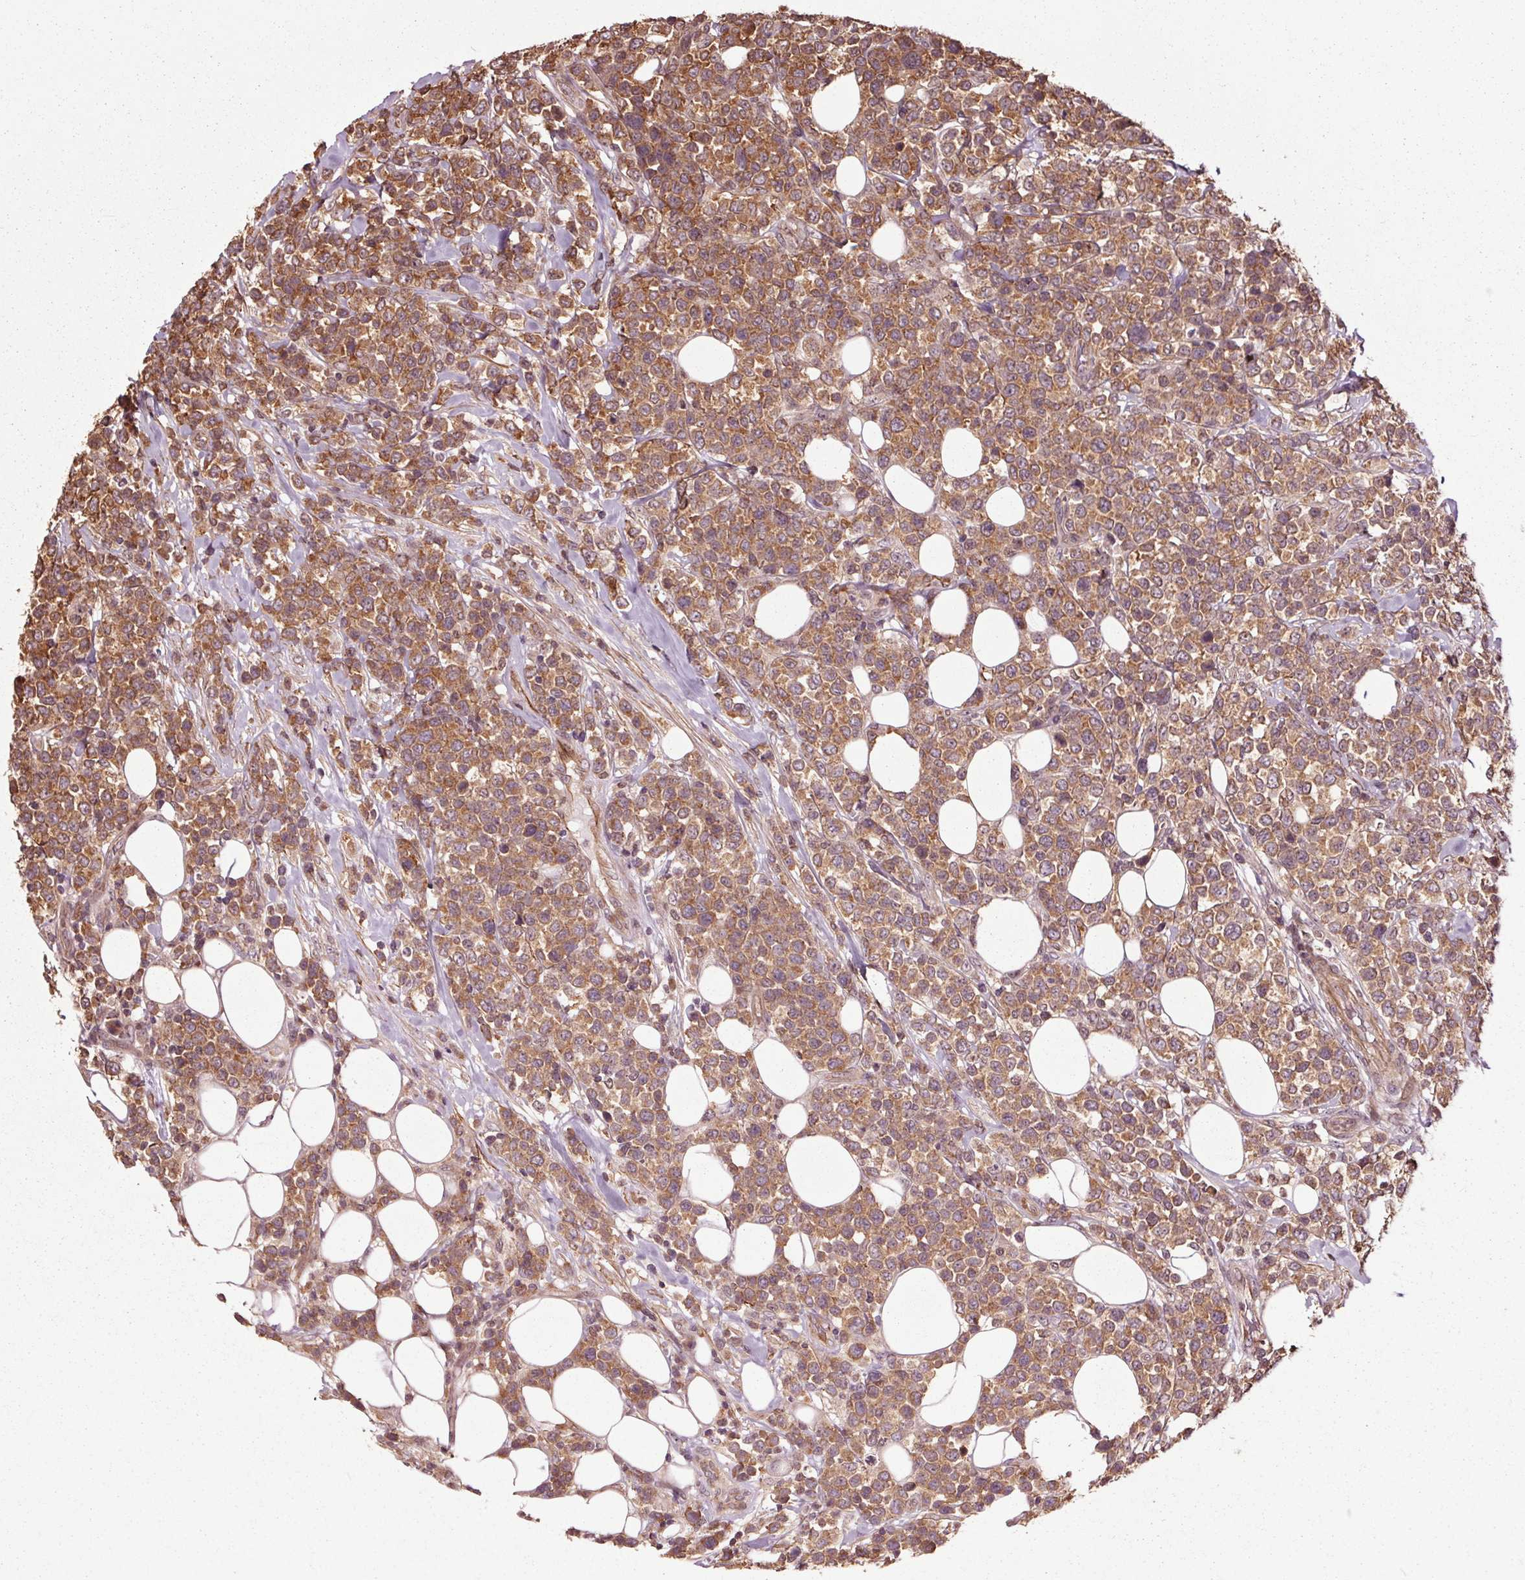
{"staining": {"intensity": "moderate", "quantity": ">75%", "location": "cytoplasmic/membranous"}, "tissue": "lymphoma", "cell_type": "Tumor cells", "image_type": "cancer", "snomed": [{"axis": "morphology", "description": "Malignant lymphoma, non-Hodgkin's type, High grade"}, {"axis": "topography", "description": "Soft tissue"}], "caption": "Tumor cells show moderate cytoplasmic/membranous staining in about >75% of cells in high-grade malignant lymphoma, non-Hodgkin's type.", "gene": "CEP95", "patient": {"sex": "female", "age": 56}}